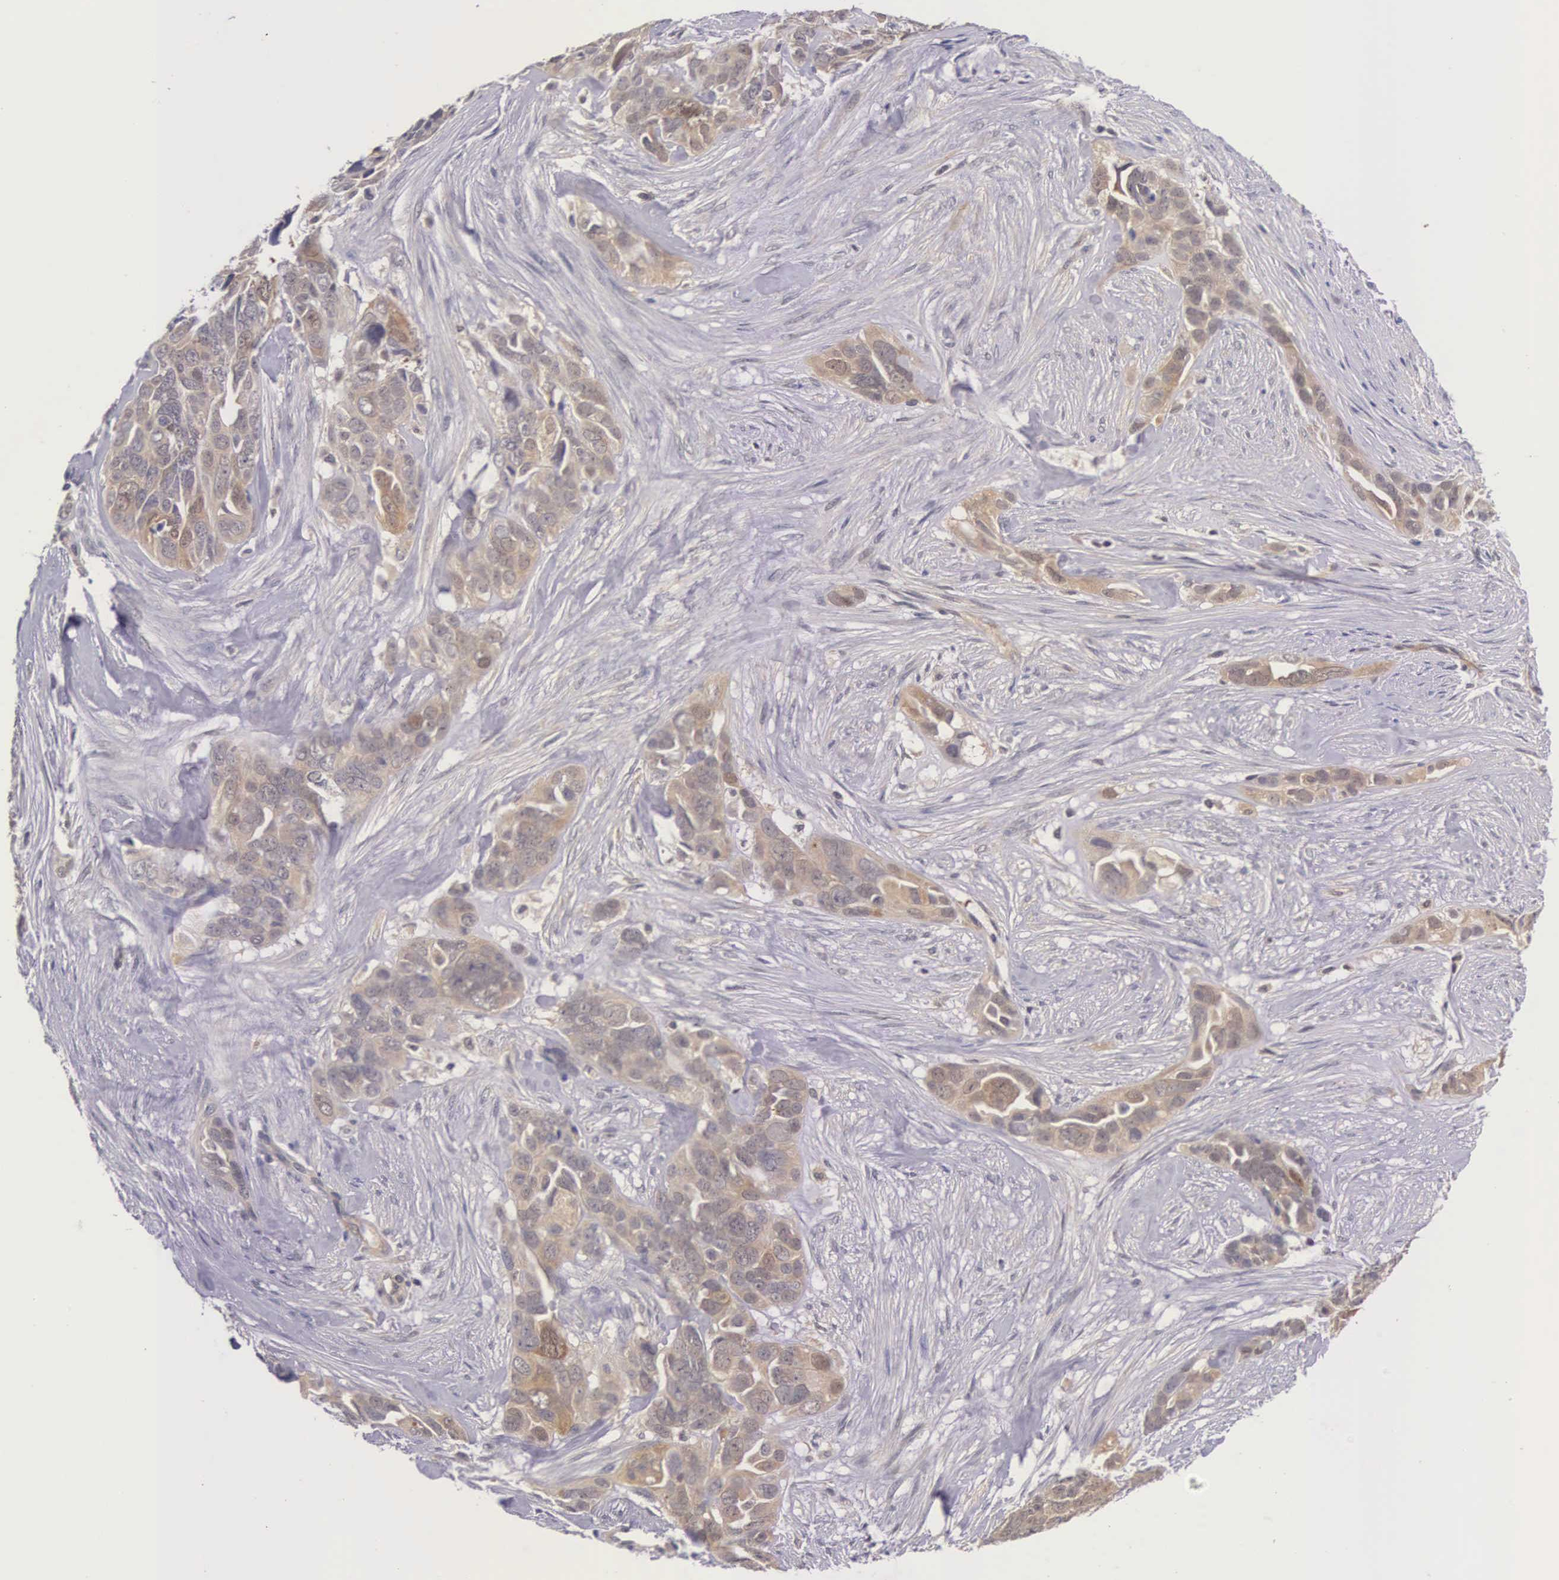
{"staining": {"intensity": "weak", "quantity": "25%-75%", "location": "cytoplasmic/membranous"}, "tissue": "ovarian cancer", "cell_type": "Tumor cells", "image_type": "cancer", "snomed": [{"axis": "morphology", "description": "Cystadenocarcinoma, serous, NOS"}, {"axis": "topography", "description": "Ovary"}], "caption": "This micrograph reveals immunohistochemistry staining of serous cystadenocarcinoma (ovarian), with low weak cytoplasmic/membranous expression in about 25%-75% of tumor cells.", "gene": "IGBP1", "patient": {"sex": "female", "age": 63}}